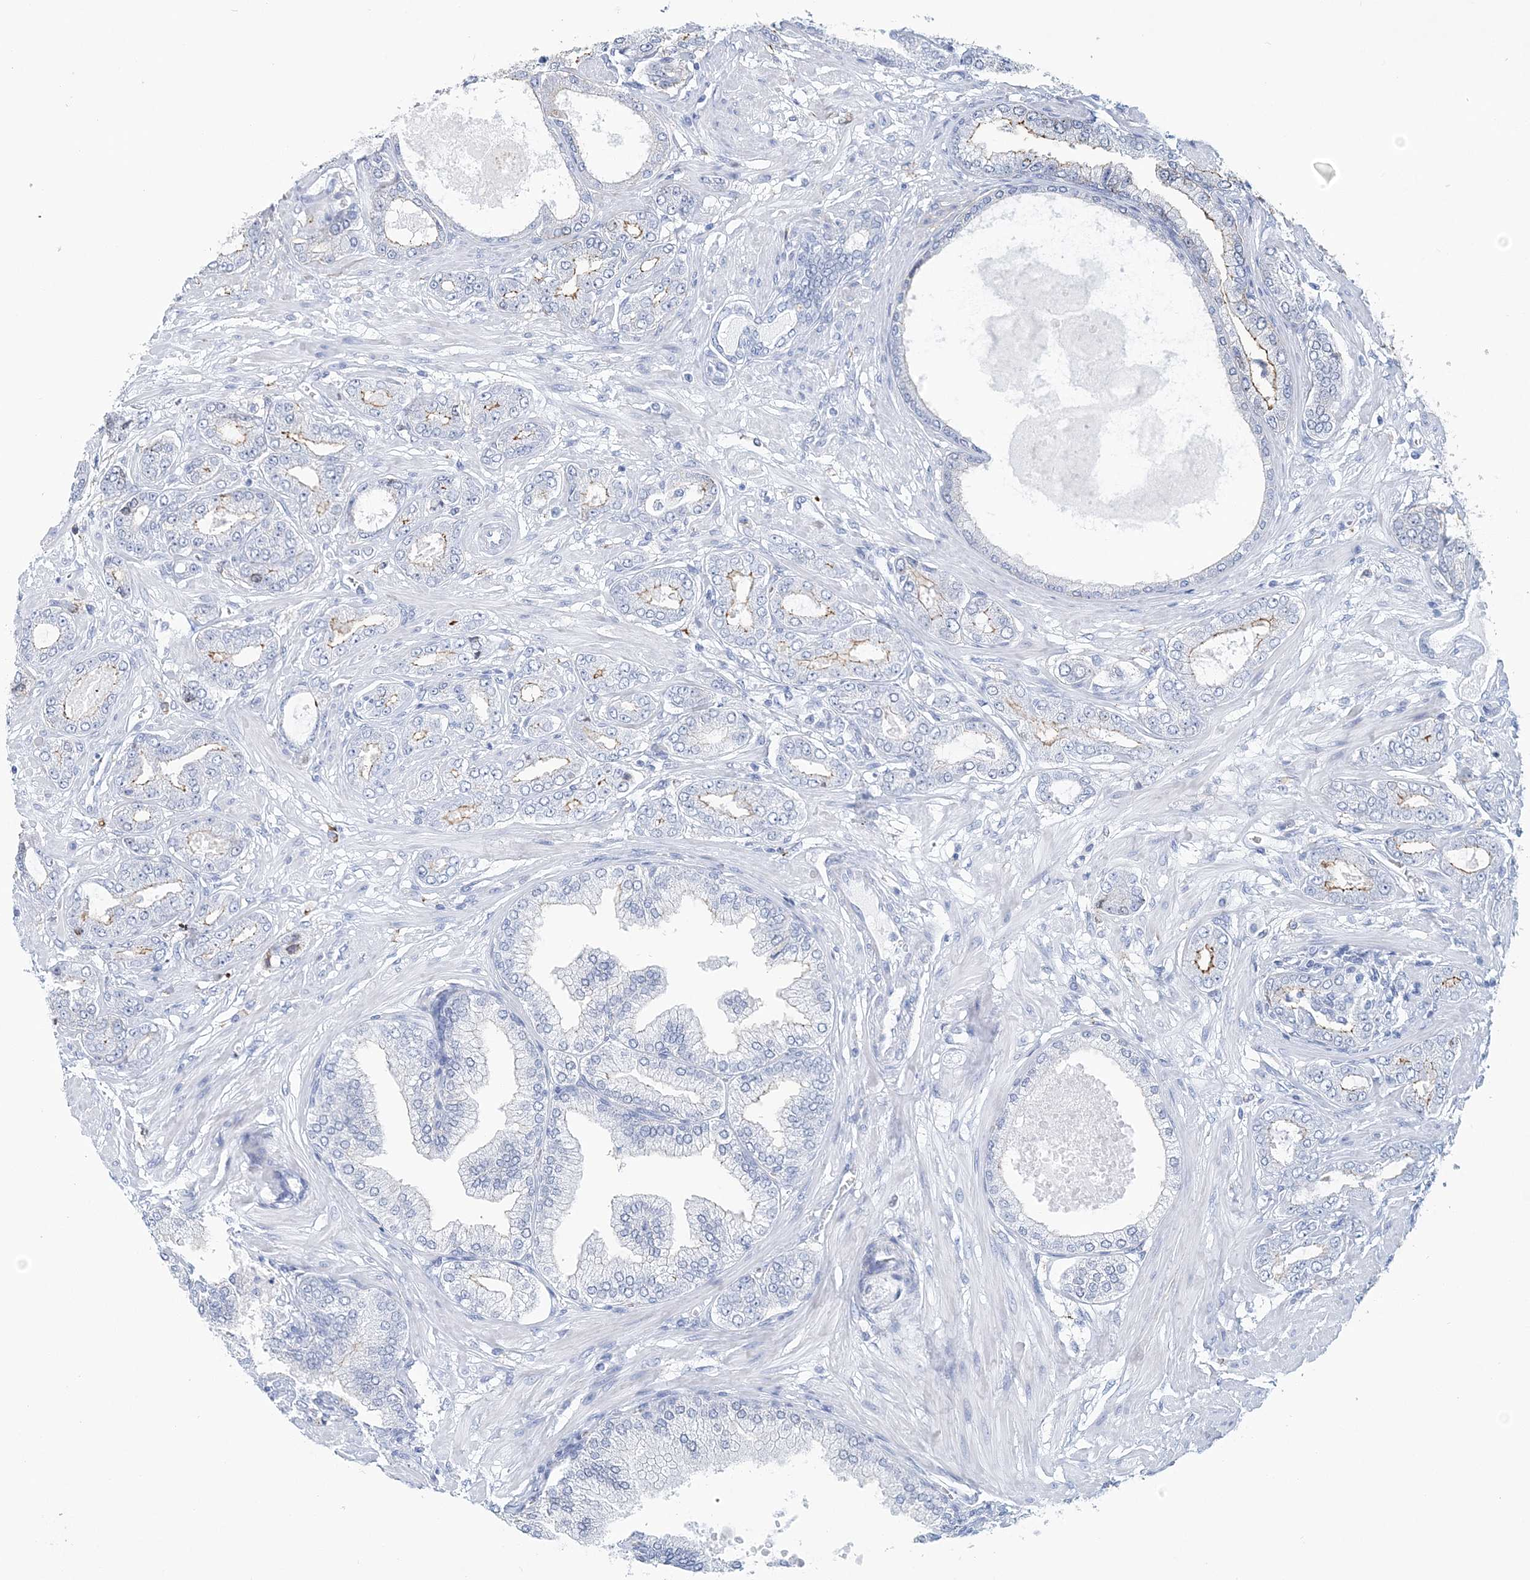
{"staining": {"intensity": "negative", "quantity": "none", "location": "none"}, "tissue": "prostate cancer", "cell_type": "Tumor cells", "image_type": "cancer", "snomed": [{"axis": "morphology", "description": "Adenocarcinoma, Low grade"}, {"axis": "topography", "description": "Prostate"}], "caption": "Micrograph shows no protein positivity in tumor cells of prostate cancer tissue. (DAB (3,3'-diaminobenzidine) immunohistochemistry with hematoxylin counter stain).", "gene": "NKX6-1", "patient": {"sex": "male", "age": 63}}